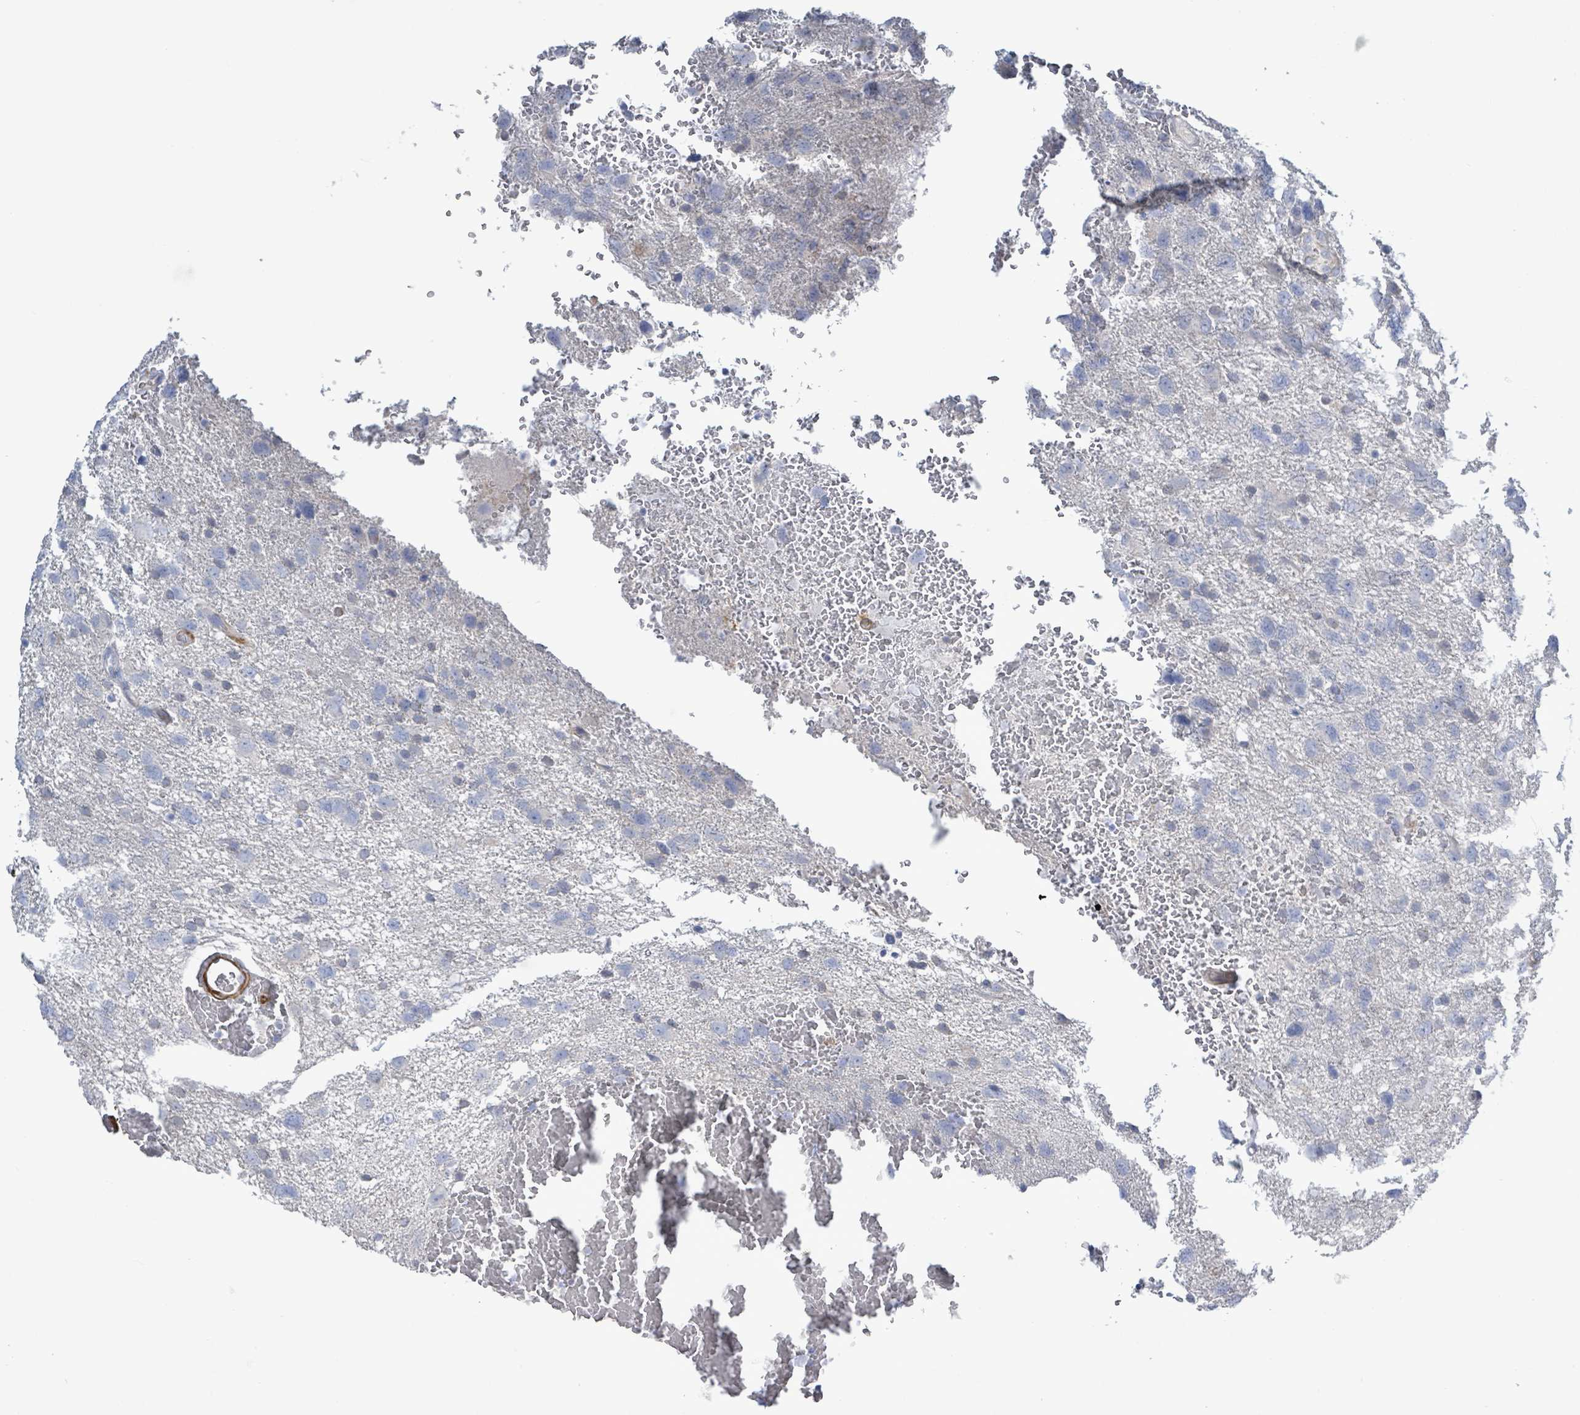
{"staining": {"intensity": "negative", "quantity": "none", "location": "none"}, "tissue": "glioma", "cell_type": "Tumor cells", "image_type": "cancer", "snomed": [{"axis": "morphology", "description": "Glioma, malignant, High grade"}, {"axis": "topography", "description": "Brain"}], "caption": "High power microscopy image of an IHC image of glioma, revealing no significant staining in tumor cells.", "gene": "DMRTC1B", "patient": {"sex": "male", "age": 61}}